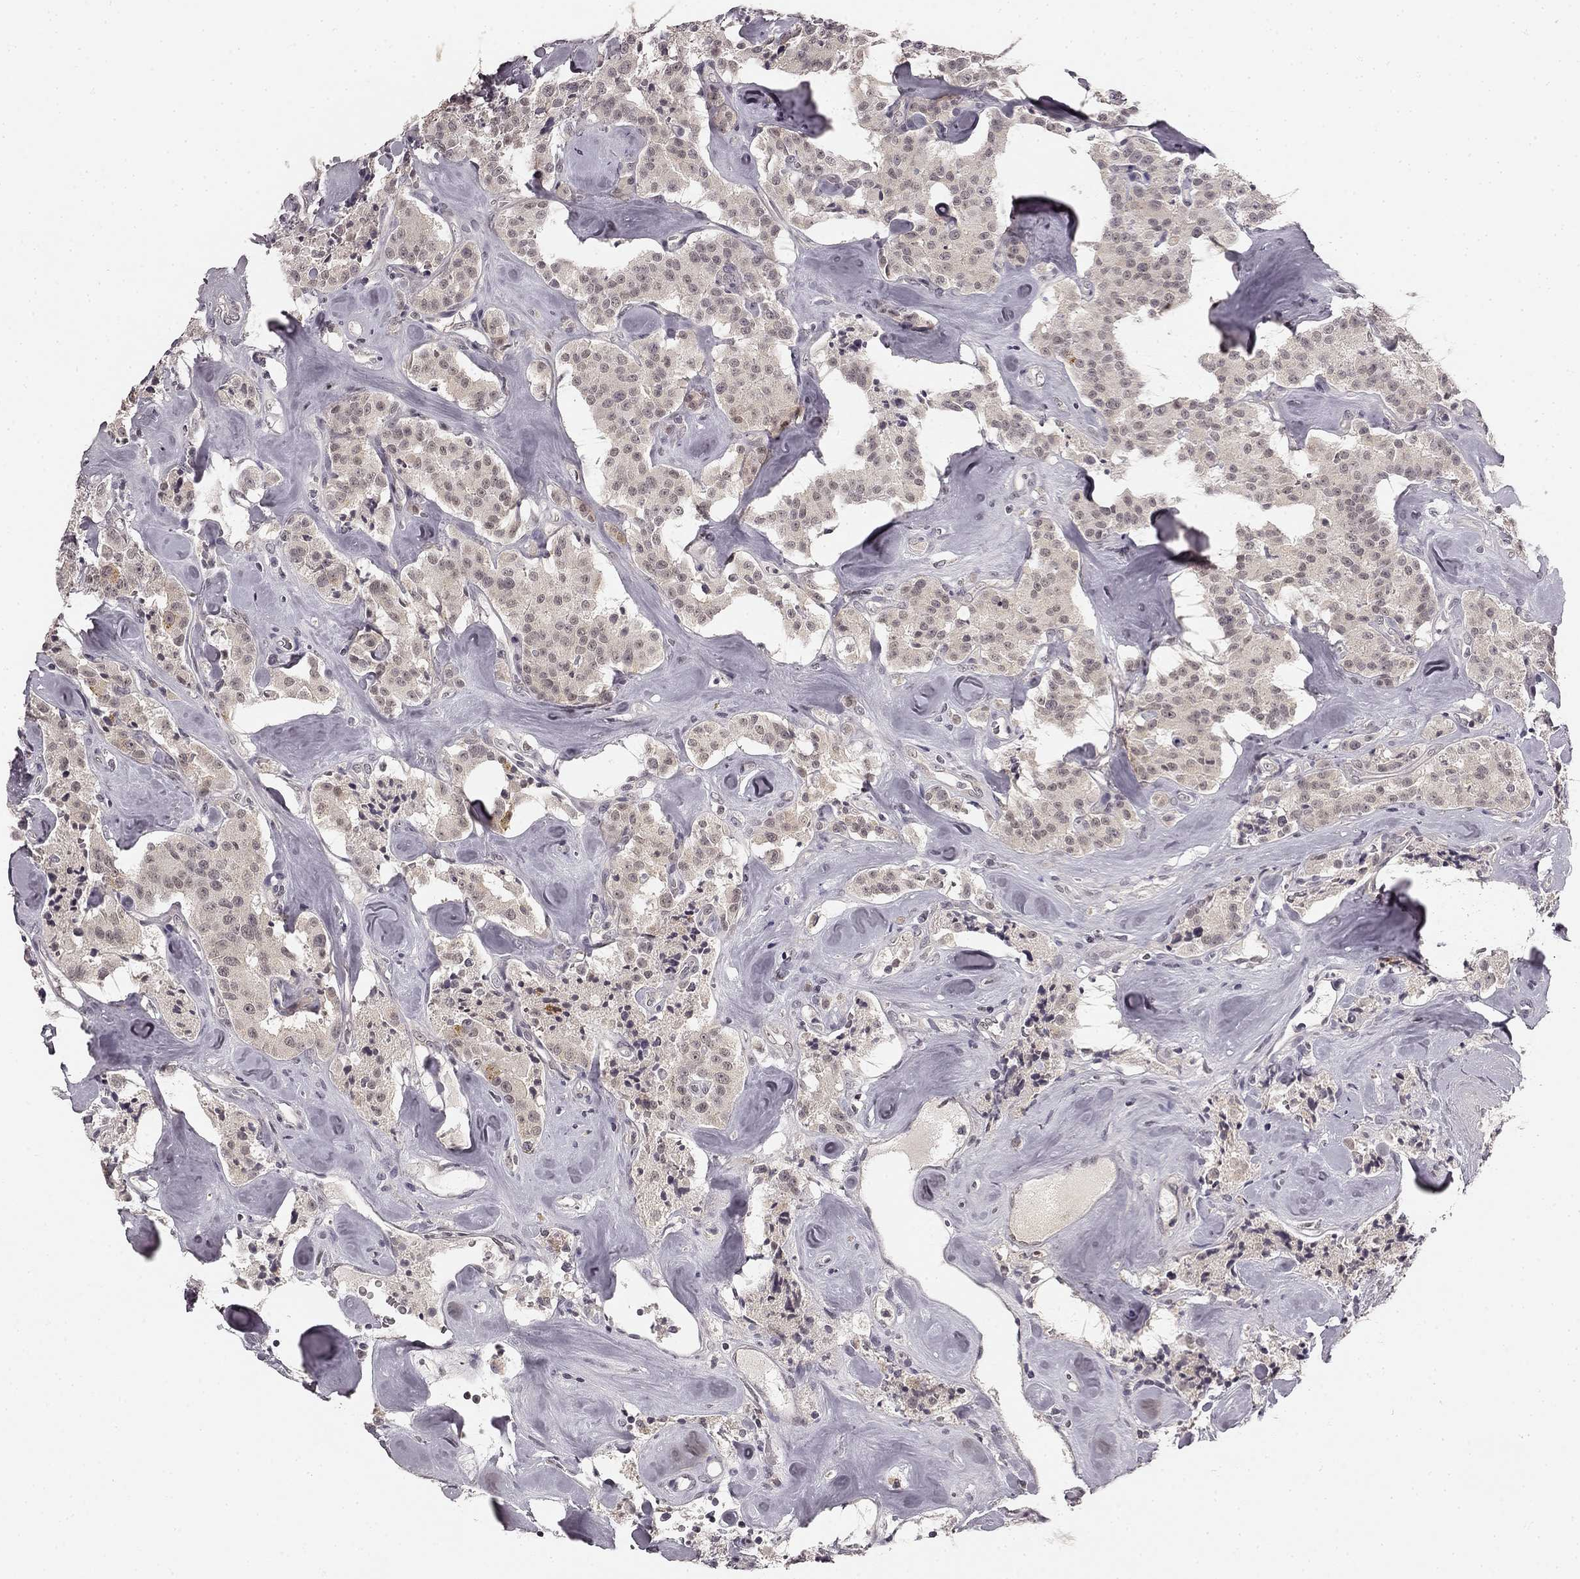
{"staining": {"intensity": "negative", "quantity": "none", "location": "none"}, "tissue": "carcinoid", "cell_type": "Tumor cells", "image_type": "cancer", "snomed": [{"axis": "morphology", "description": "Carcinoid, malignant, NOS"}, {"axis": "topography", "description": "Pancreas"}], "caption": "Protein analysis of carcinoid shows no significant expression in tumor cells.", "gene": "HCN4", "patient": {"sex": "male", "age": 41}}